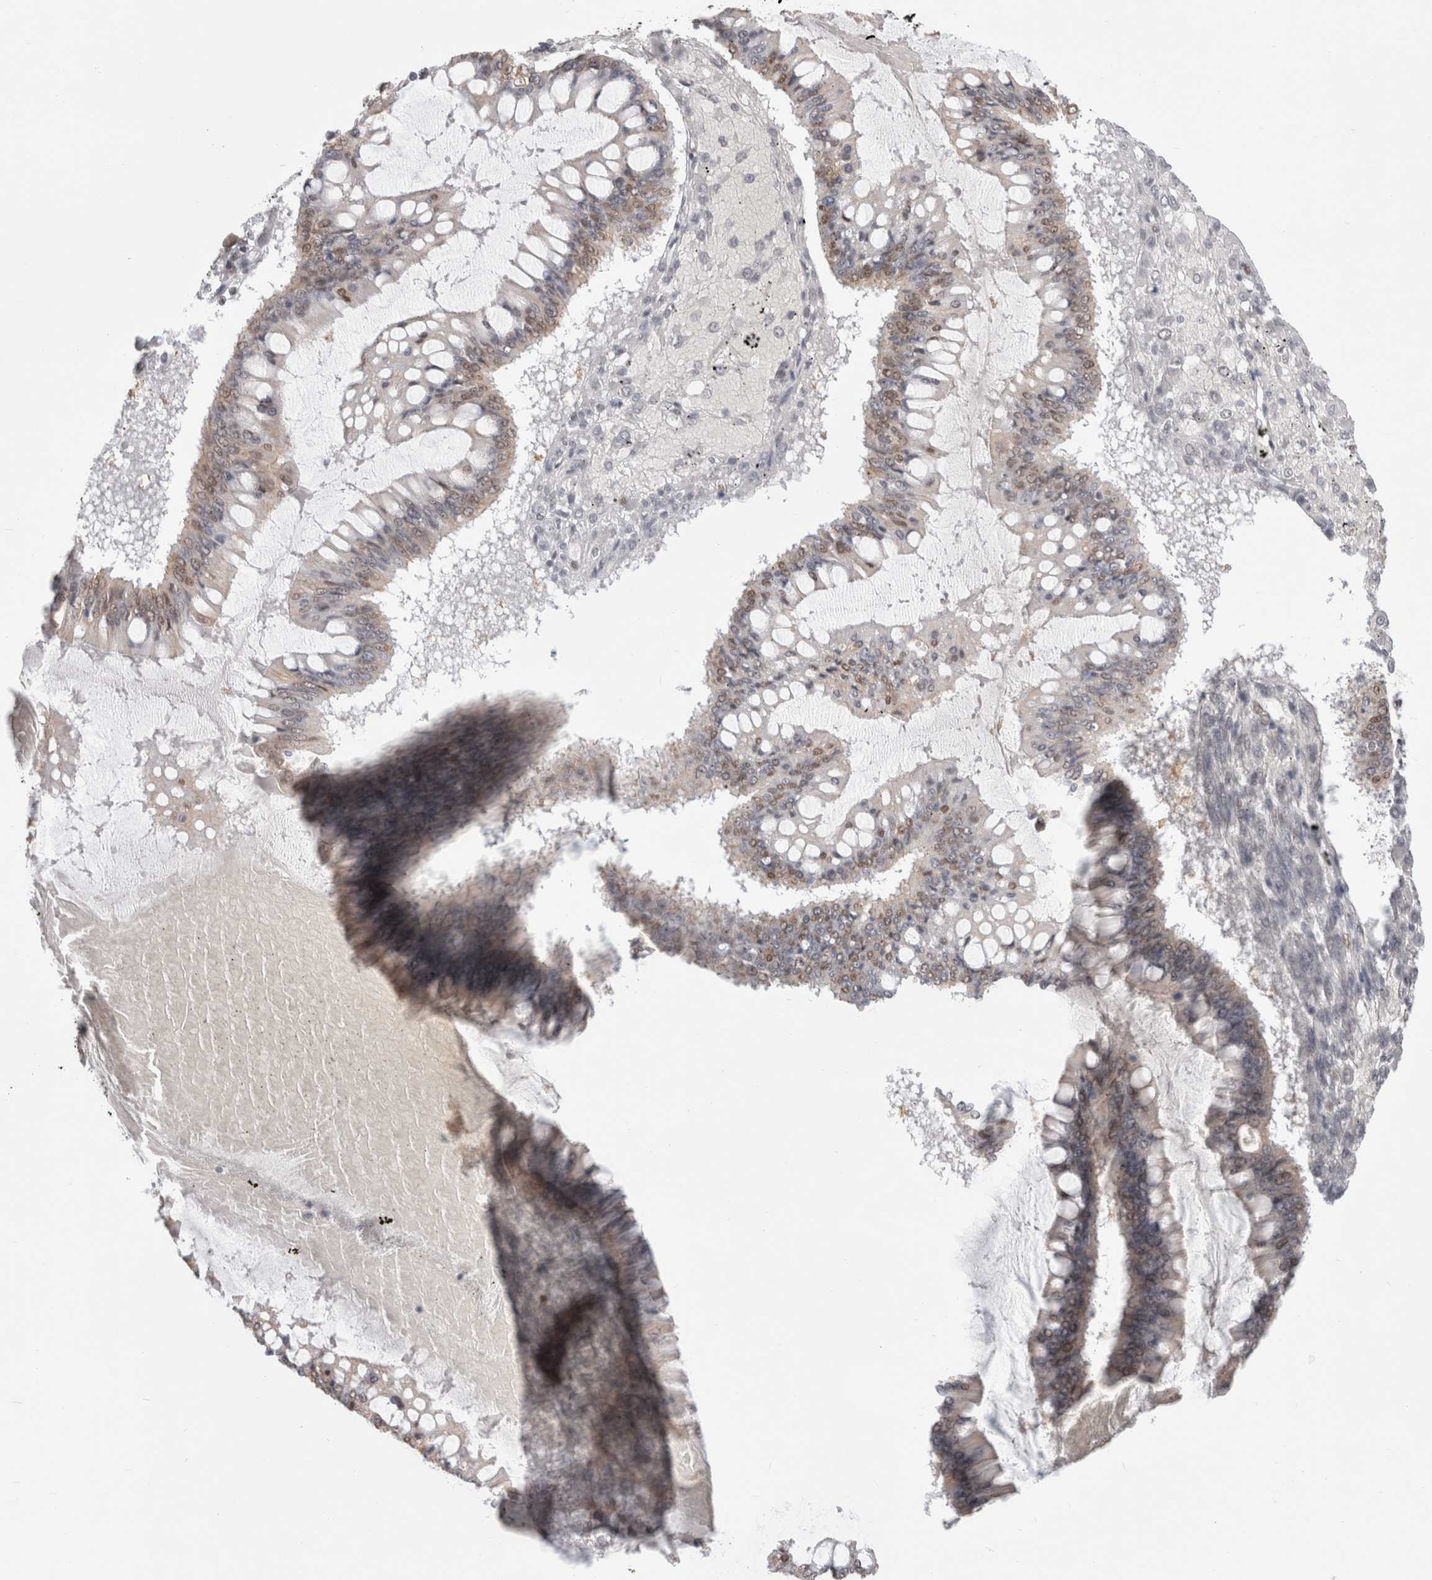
{"staining": {"intensity": "moderate", "quantity": "25%-75%", "location": "cytoplasmic/membranous,nuclear"}, "tissue": "ovarian cancer", "cell_type": "Tumor cells", "image_type": "cancer", "snomed": [{"axis": "morphology", "description": "Cystadenocarcinoma, mucinous, NOS"}, {"axis": "topography", "description": "Ovary"}], "caption": "DAB (3,3'-diaminobenzidine) immunohistochemical staining of ovarian mucinous cystadenocarcinoma exhibits moderate cytoplasmic/membranous and nuclear protein positivity in about 25%-75% of tumor cells.", "gene": "SMARCC1", "patient": {"sex": "female", "age": 73}}